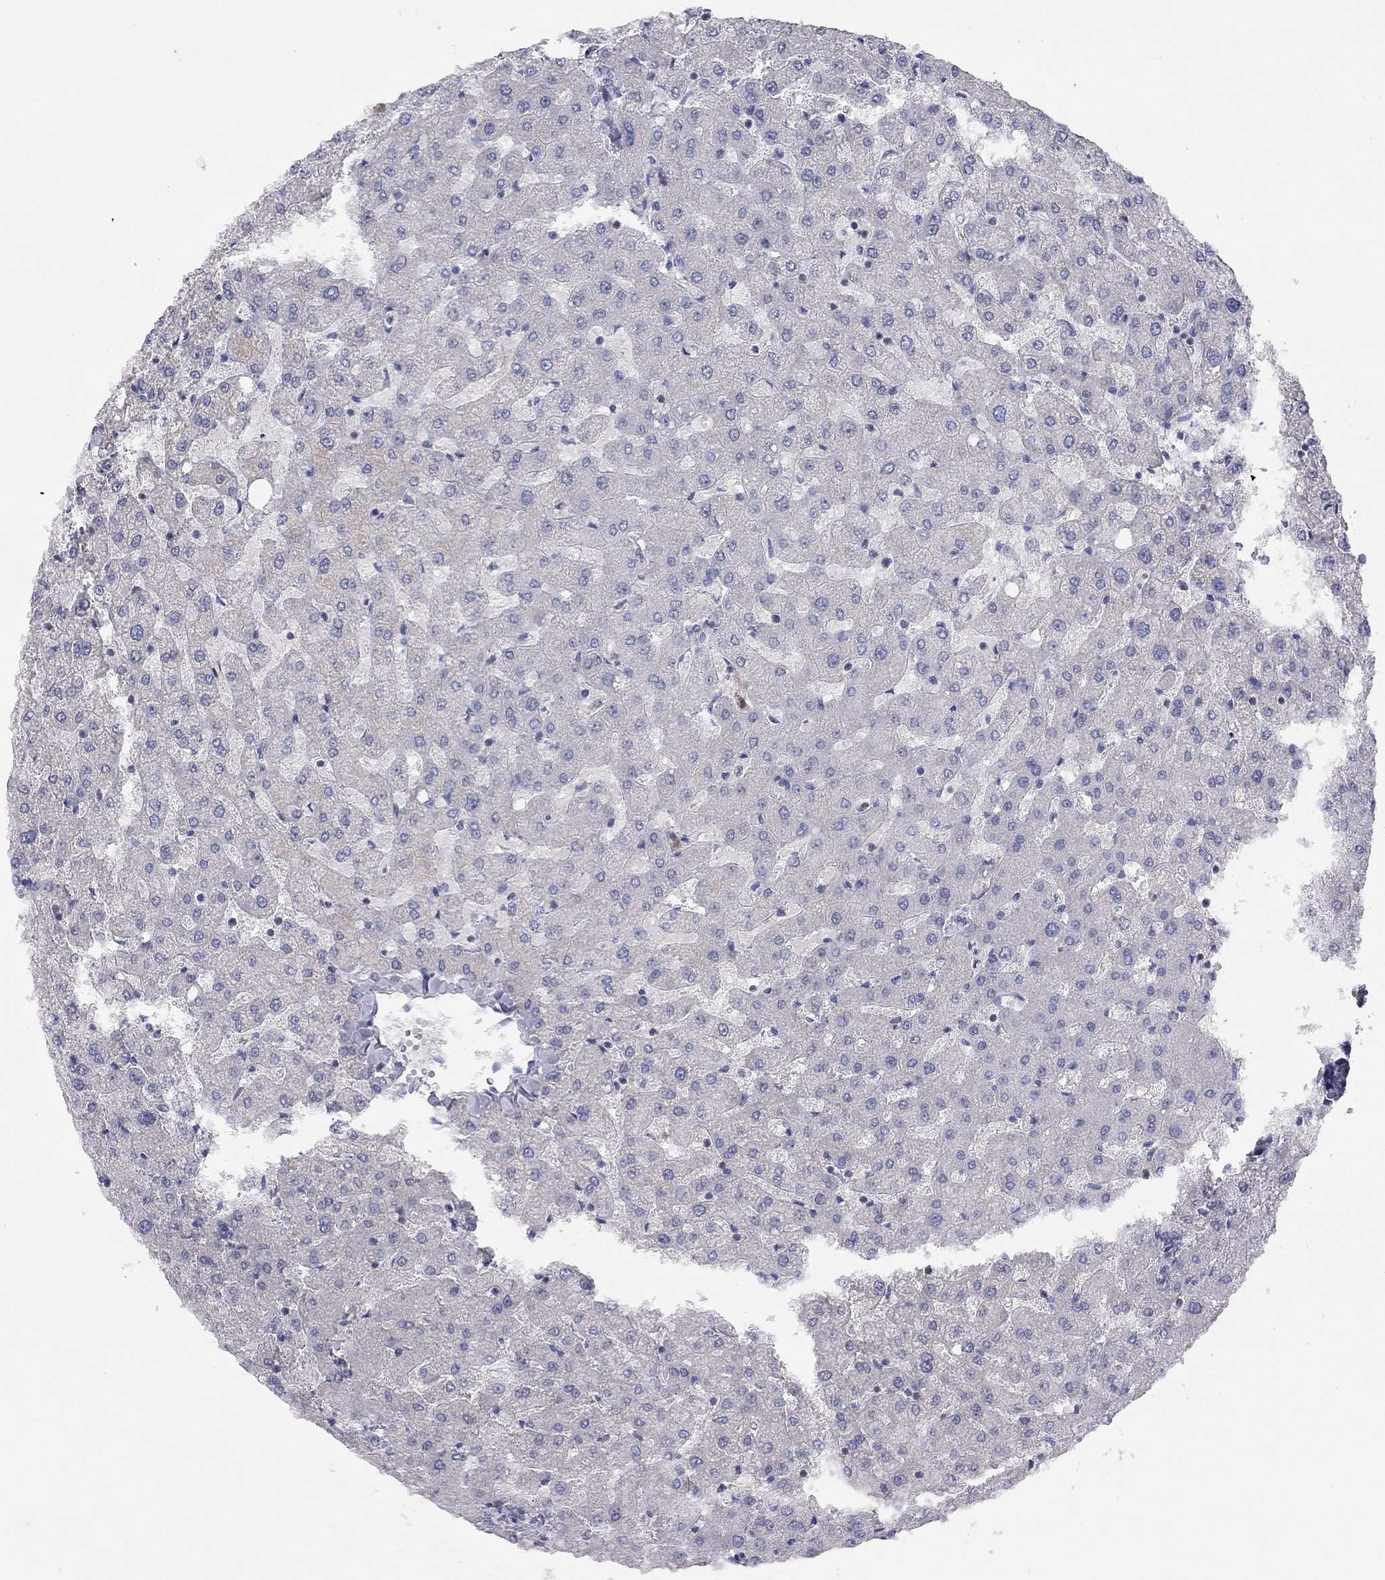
{"staining": {"intensity": "negative", "quantity": "none", "location": "none"}, "tissue": "liver", "cell_type": "Cholangiocytes", "image_type": "normal", "snomed": [{"axis": "morphology", "description": "Normal tissue, NOS"}, {"axis": "topography", "description": "Liver"}], "caption": "Immunohistochemistry (IHC) of benign liver shows no positivity in cholangiocytes.", "gene": "ADCYAP1", "patient": {"sex": "female", "age": 50}}